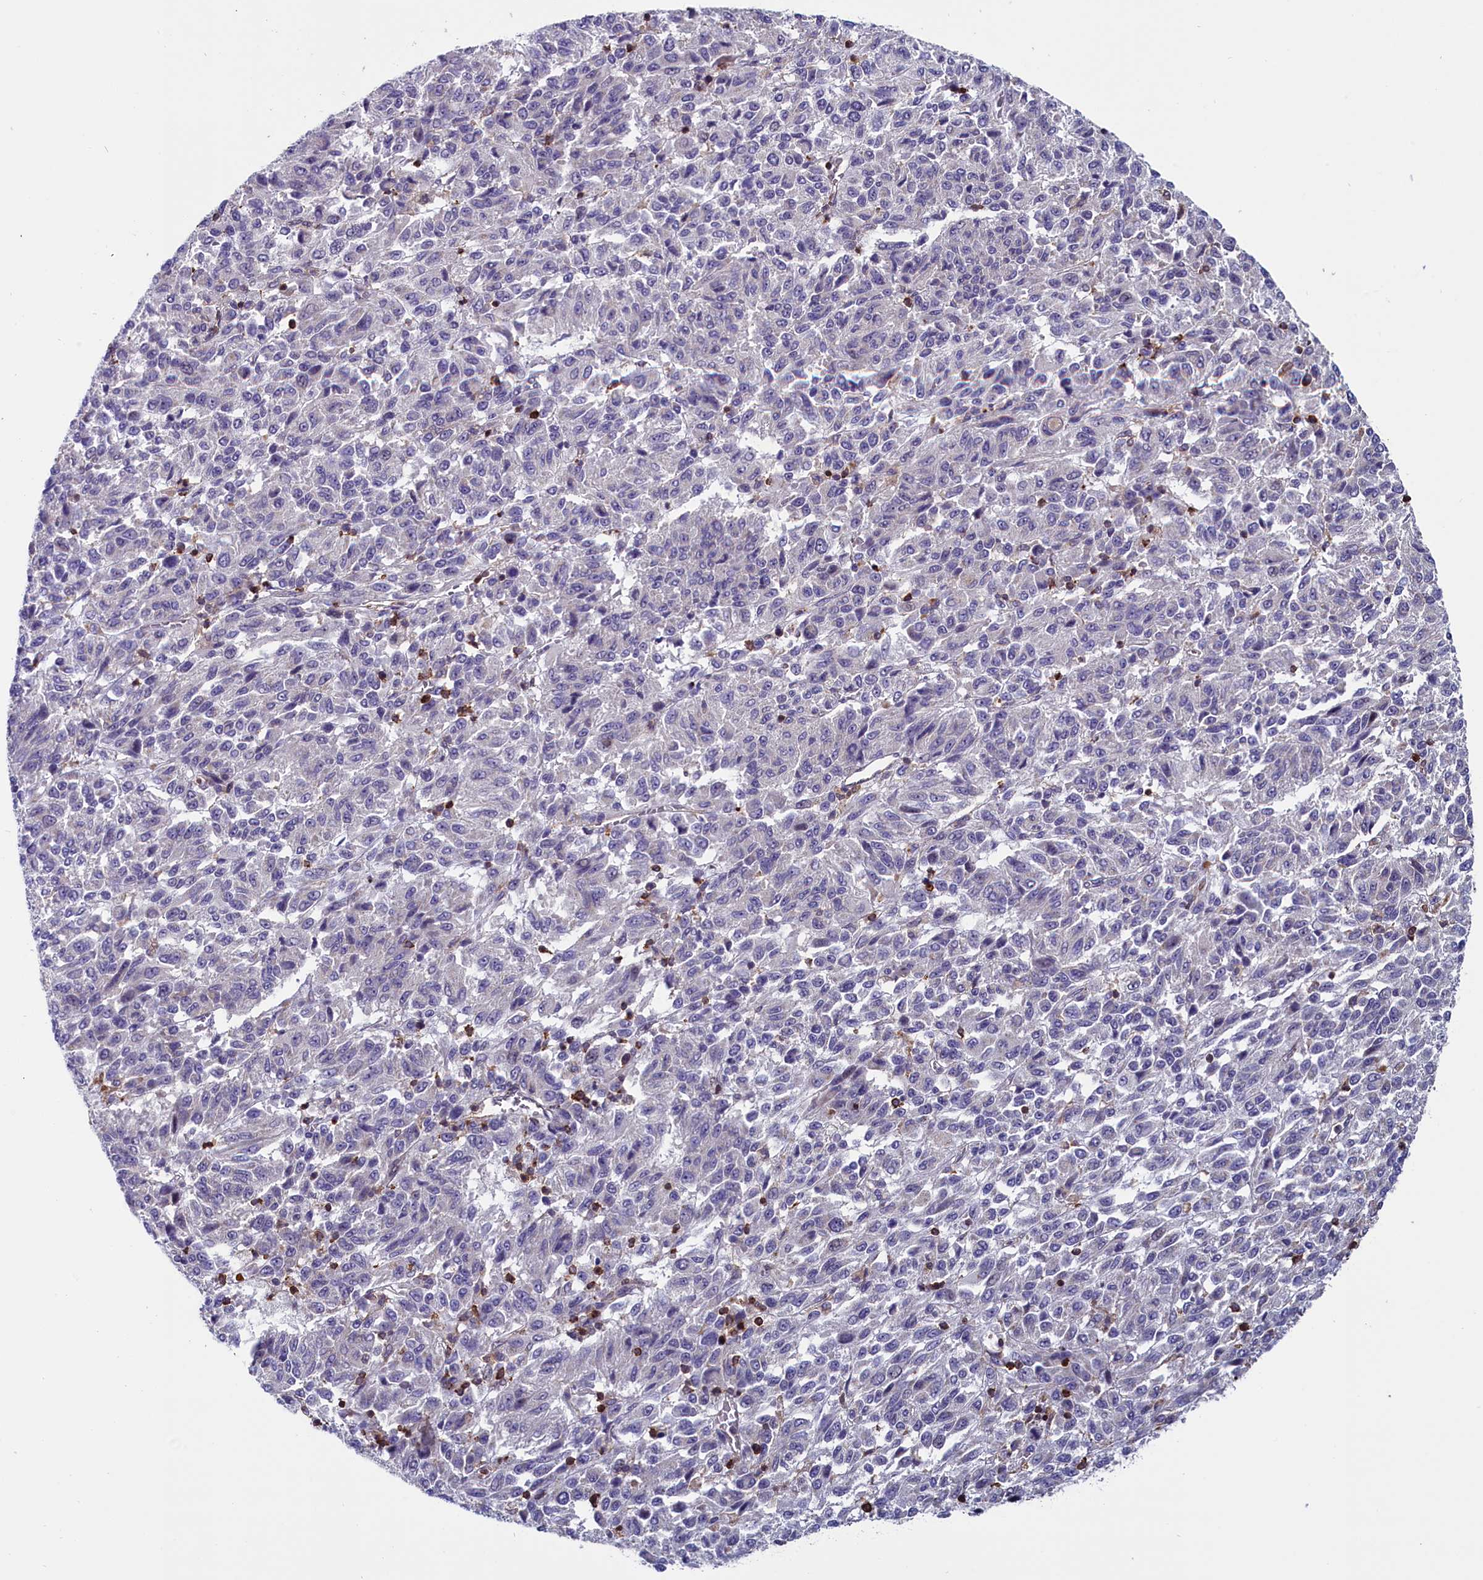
{"staining": {"intensity": "negative", "quantity": "none", "location": "none"}, "tissue": "melanoma", "cell_type": "Tumor cells", "image_type": "cancer", "snomed": [{"axis": "morphology", "description": "Malignant melanoma, Metastatic site"}, {"axis": "topography", "description": "Lung"}], "caption": "Protein analysis of melanoma shows no significant expression in tumor cells. Nuclei are stained in blue.", "gene": "CIAPIN1", "patient": {"sex": "male", "age": 64}}